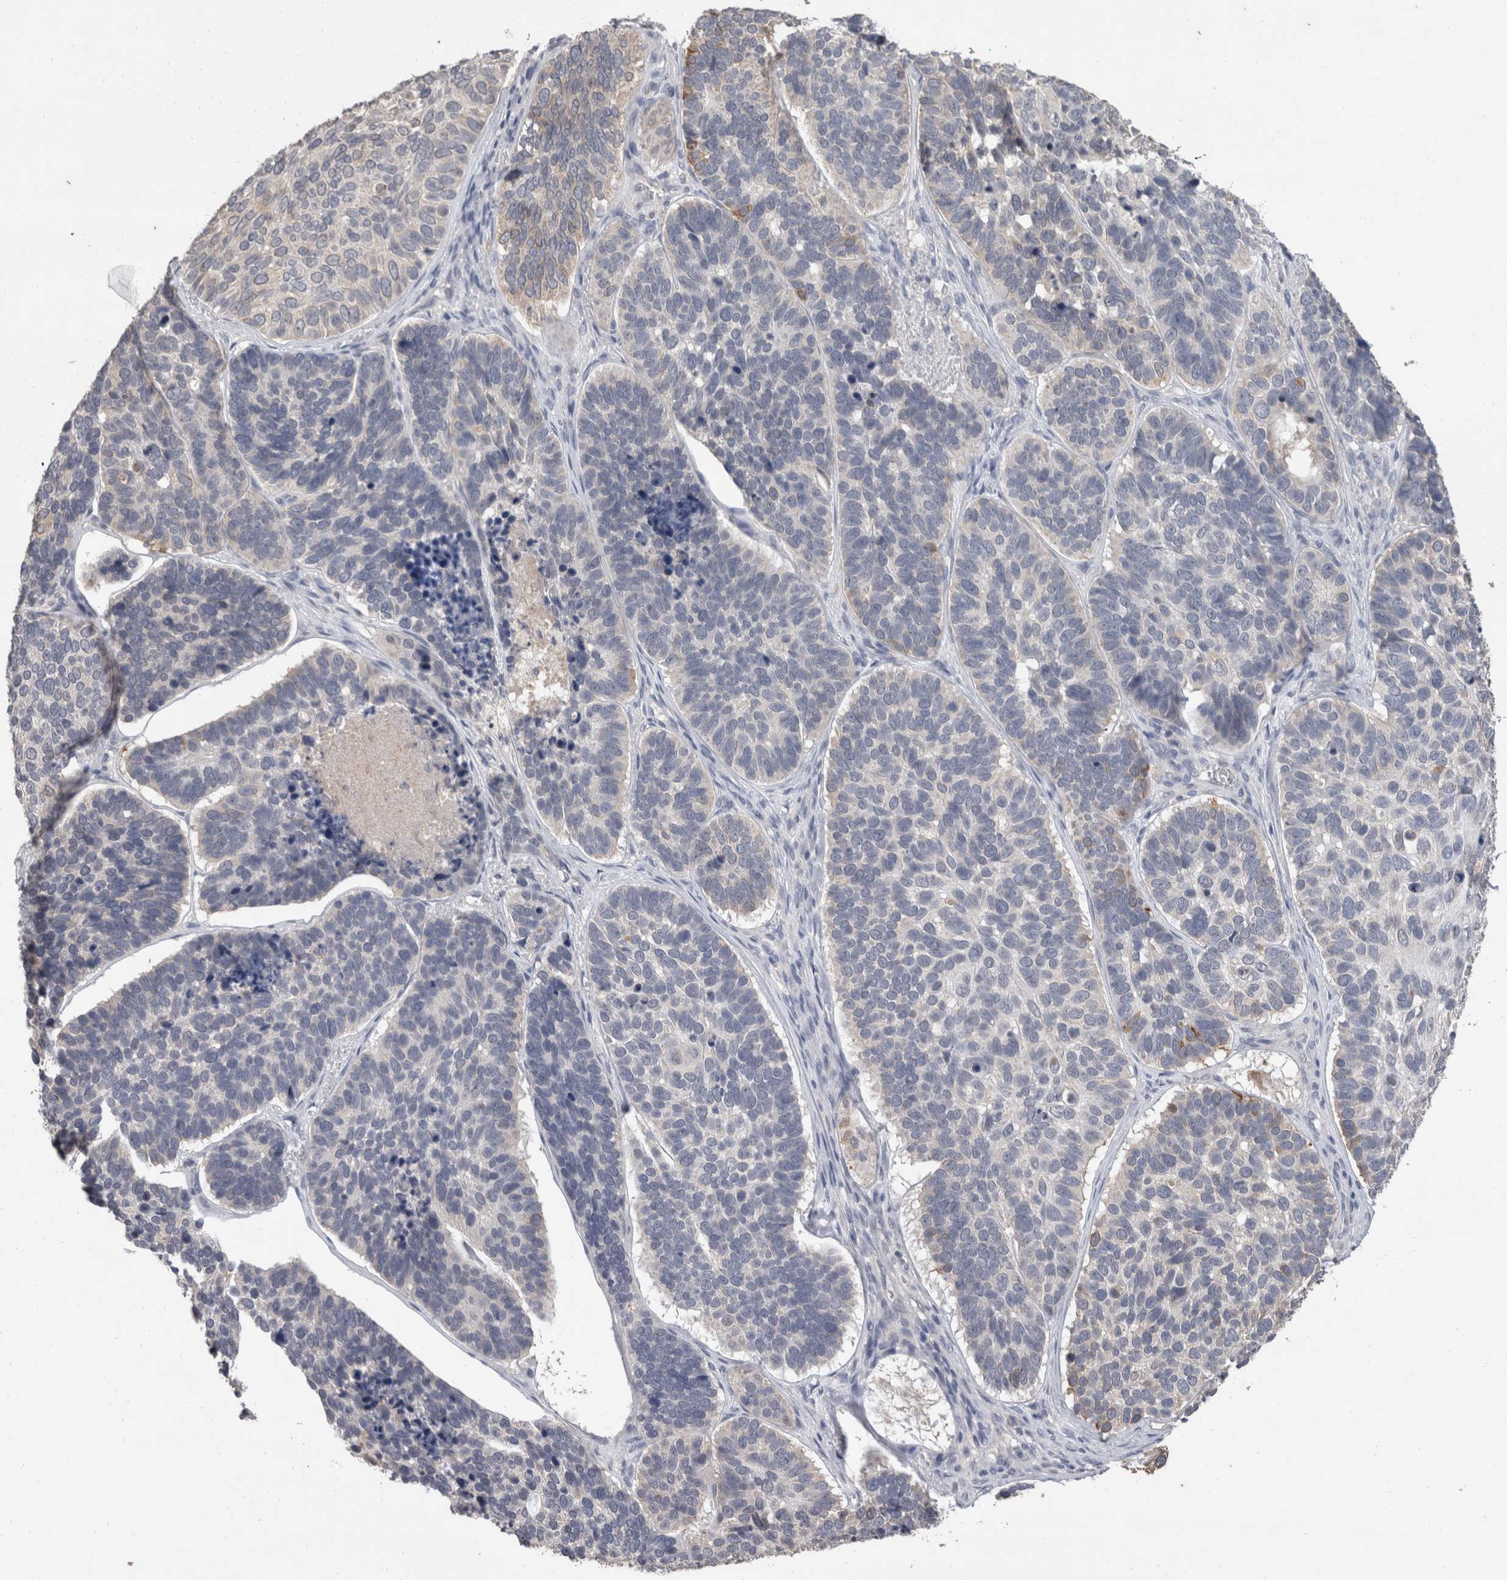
{"staining": {"intensity": "negative", "quantity": "none", "location": "none"}, "tissue": "skin cancer", "cell_type": "Tumor cells", "image_type": "cancer", "snomed": [{"axis": "morphology", "description": "Basal cell carcinoma"}, {"axis": "topography", "description": "Skin"}], "caption": "This photomicrograph is of skin basal cell carcinoma stained with IHC to label a protein in brown with the nuclei are counter-stained blue. There is no expression in tumor cells.", "gene": "FHOD3", "patient": {"sex": "male", "age": 62}}